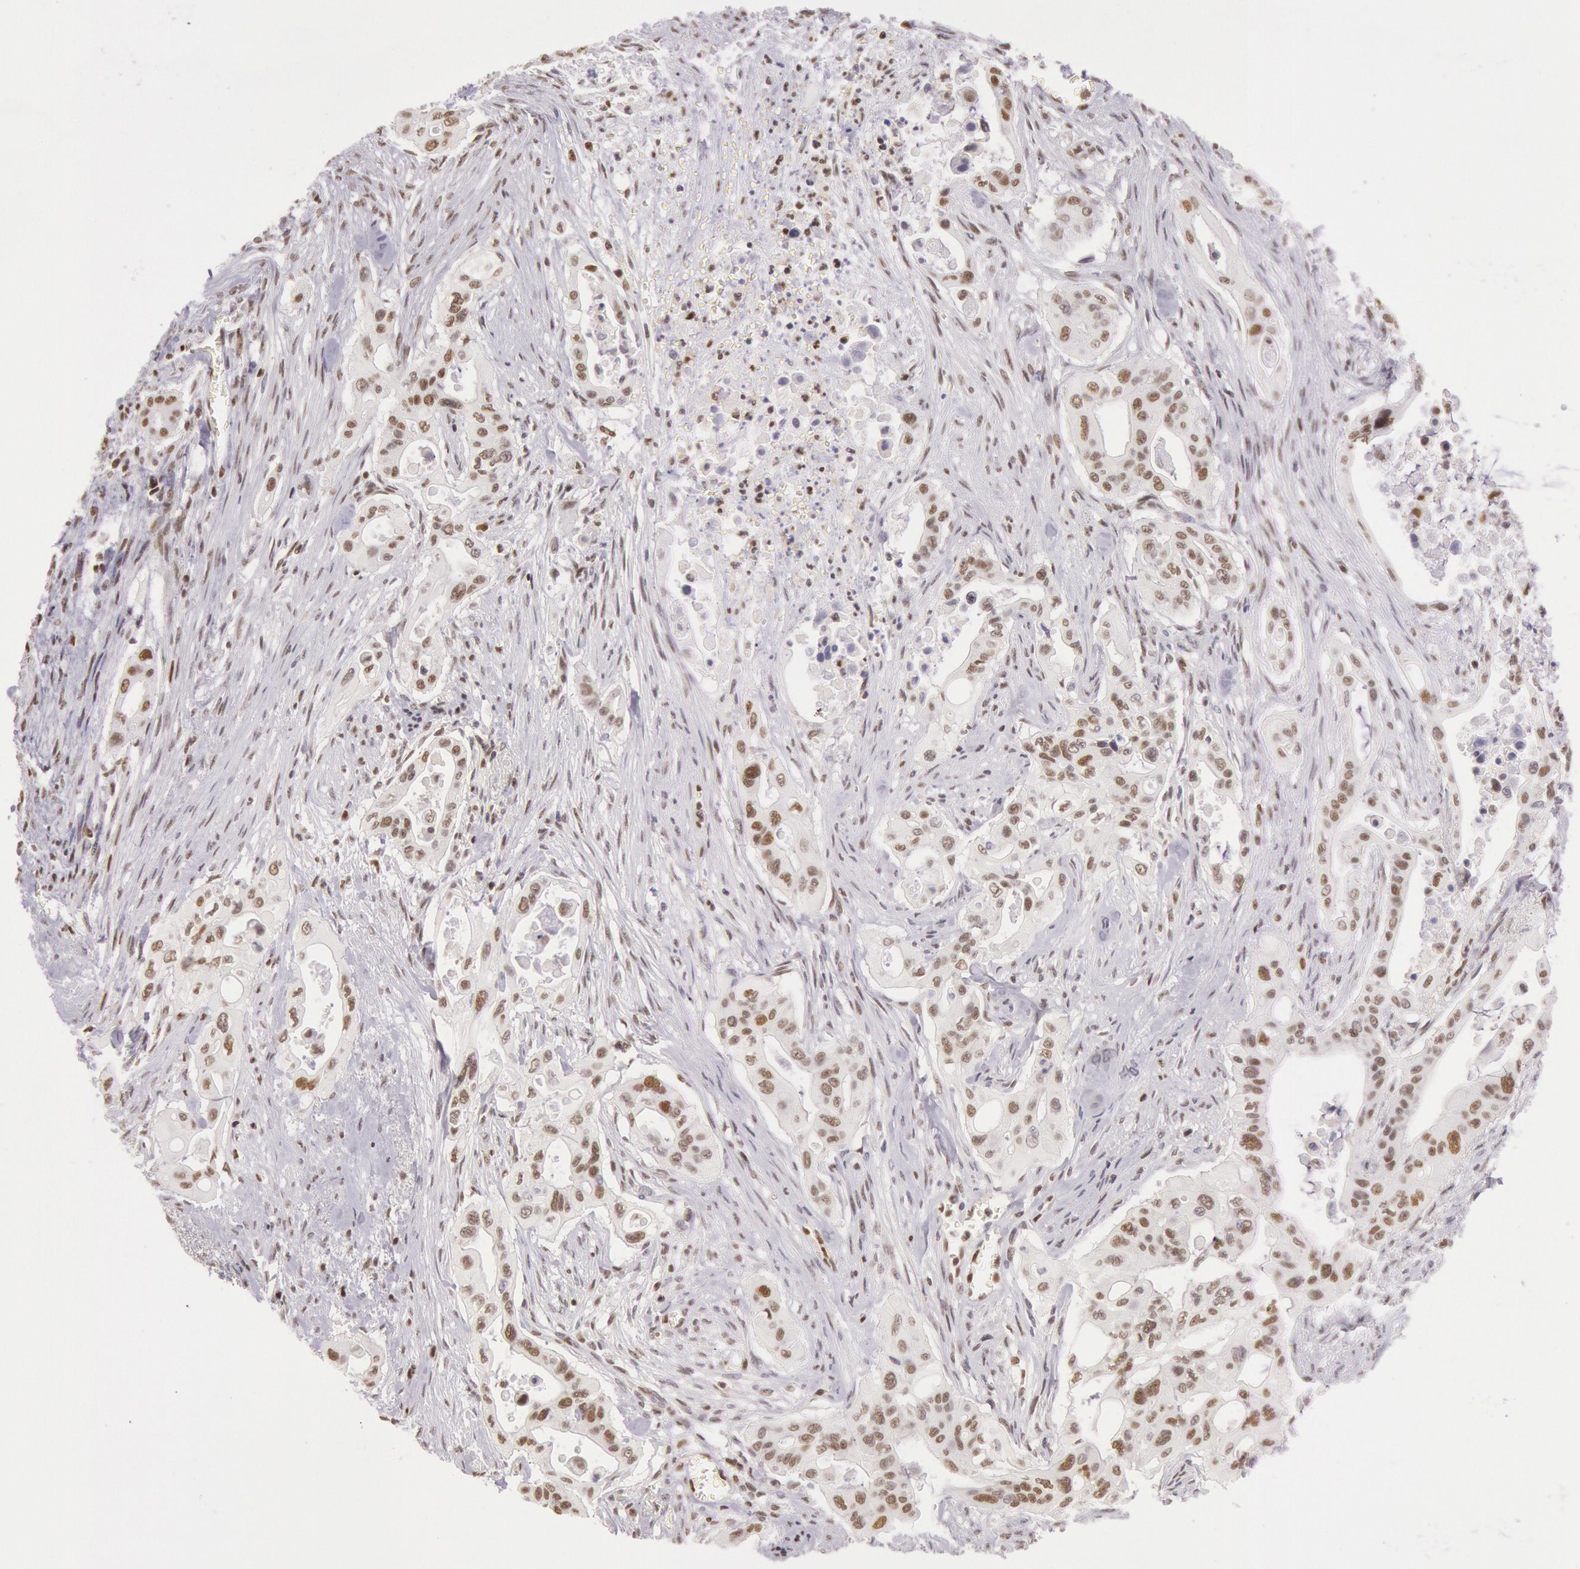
{"staining": {"intensity": "weak", "quantity": "25%-75%", "location": "nuclear"}, "tissue": "pancreatic cancer", "cell_type": "Tumor cells", "image_type": "cancer", "snomed": [{"axis": "morphology", "description": "Adenocarcinoma, NOS"}, {"axis": "topography", "description": "Pancreas"}], "caption": "About 25%-75% of tumor cells in pancreatic cancer (adenocarcinoma) exhibit weak nuclear protein expression as visualized by brown immunohistochemical staining.", "gene": "ESS2", "patient": {"sex": "male", "age": 77}}